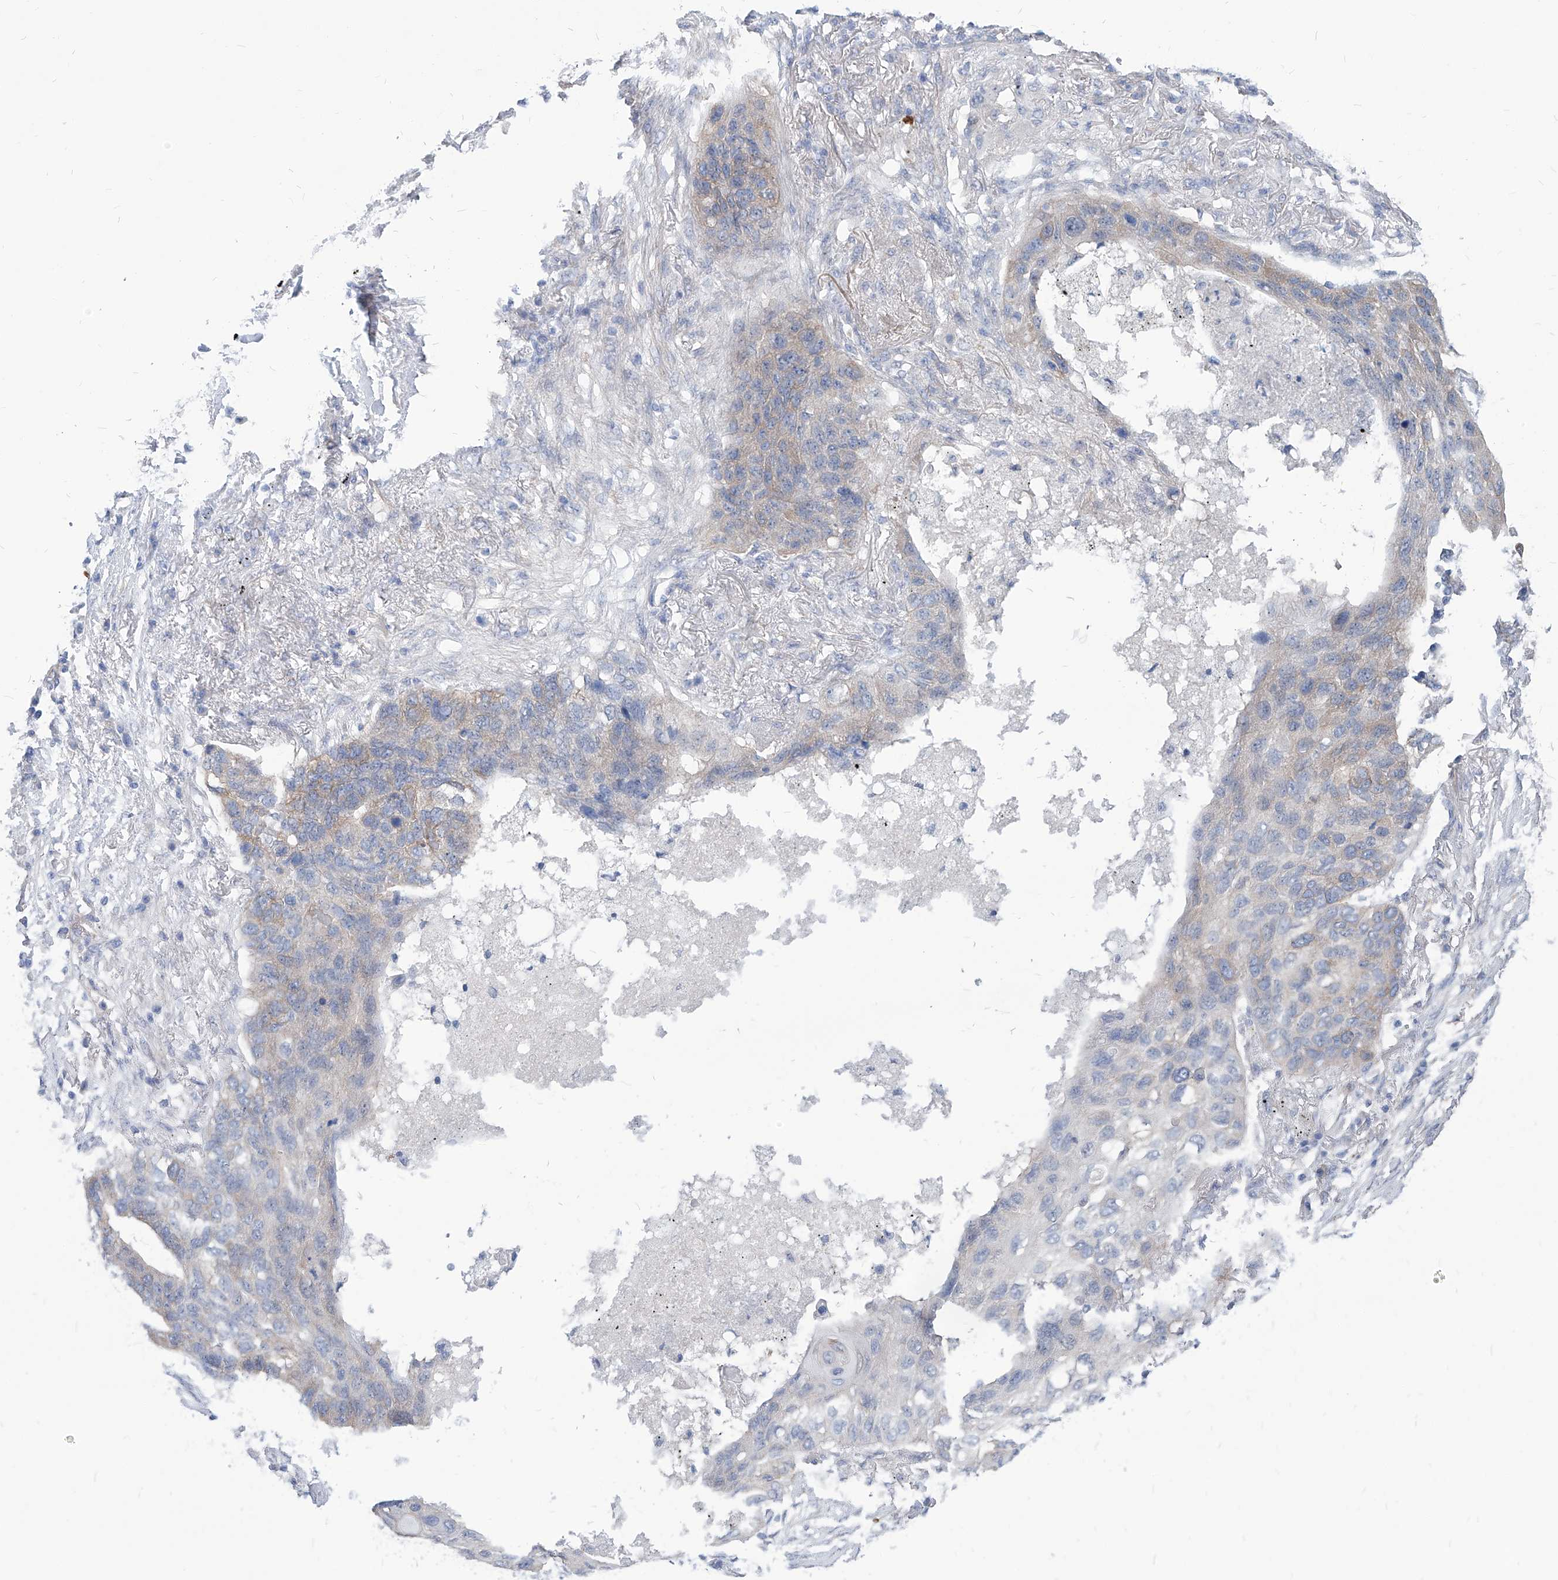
{"staining": {"intensity": "negative", "quantity": "none", "location": "none"}, "tissue": "lung cancer", "cell_type": "Tumor cells", "image_type": "cancer", "snomed": [{"axis": "morphology", "description": "Squamous cell carcinoma, NOS"}, {"axis": "topography", "description": "Lung"}], "caption": "This photomicrograph is of lung cancer stained with IHC to label a protein in brown with the nuclei are counter-stained blue. There is no positivity in tumor cells.", "gene": "AKAP10", "patient": {"sex": "female", "age": 63}}